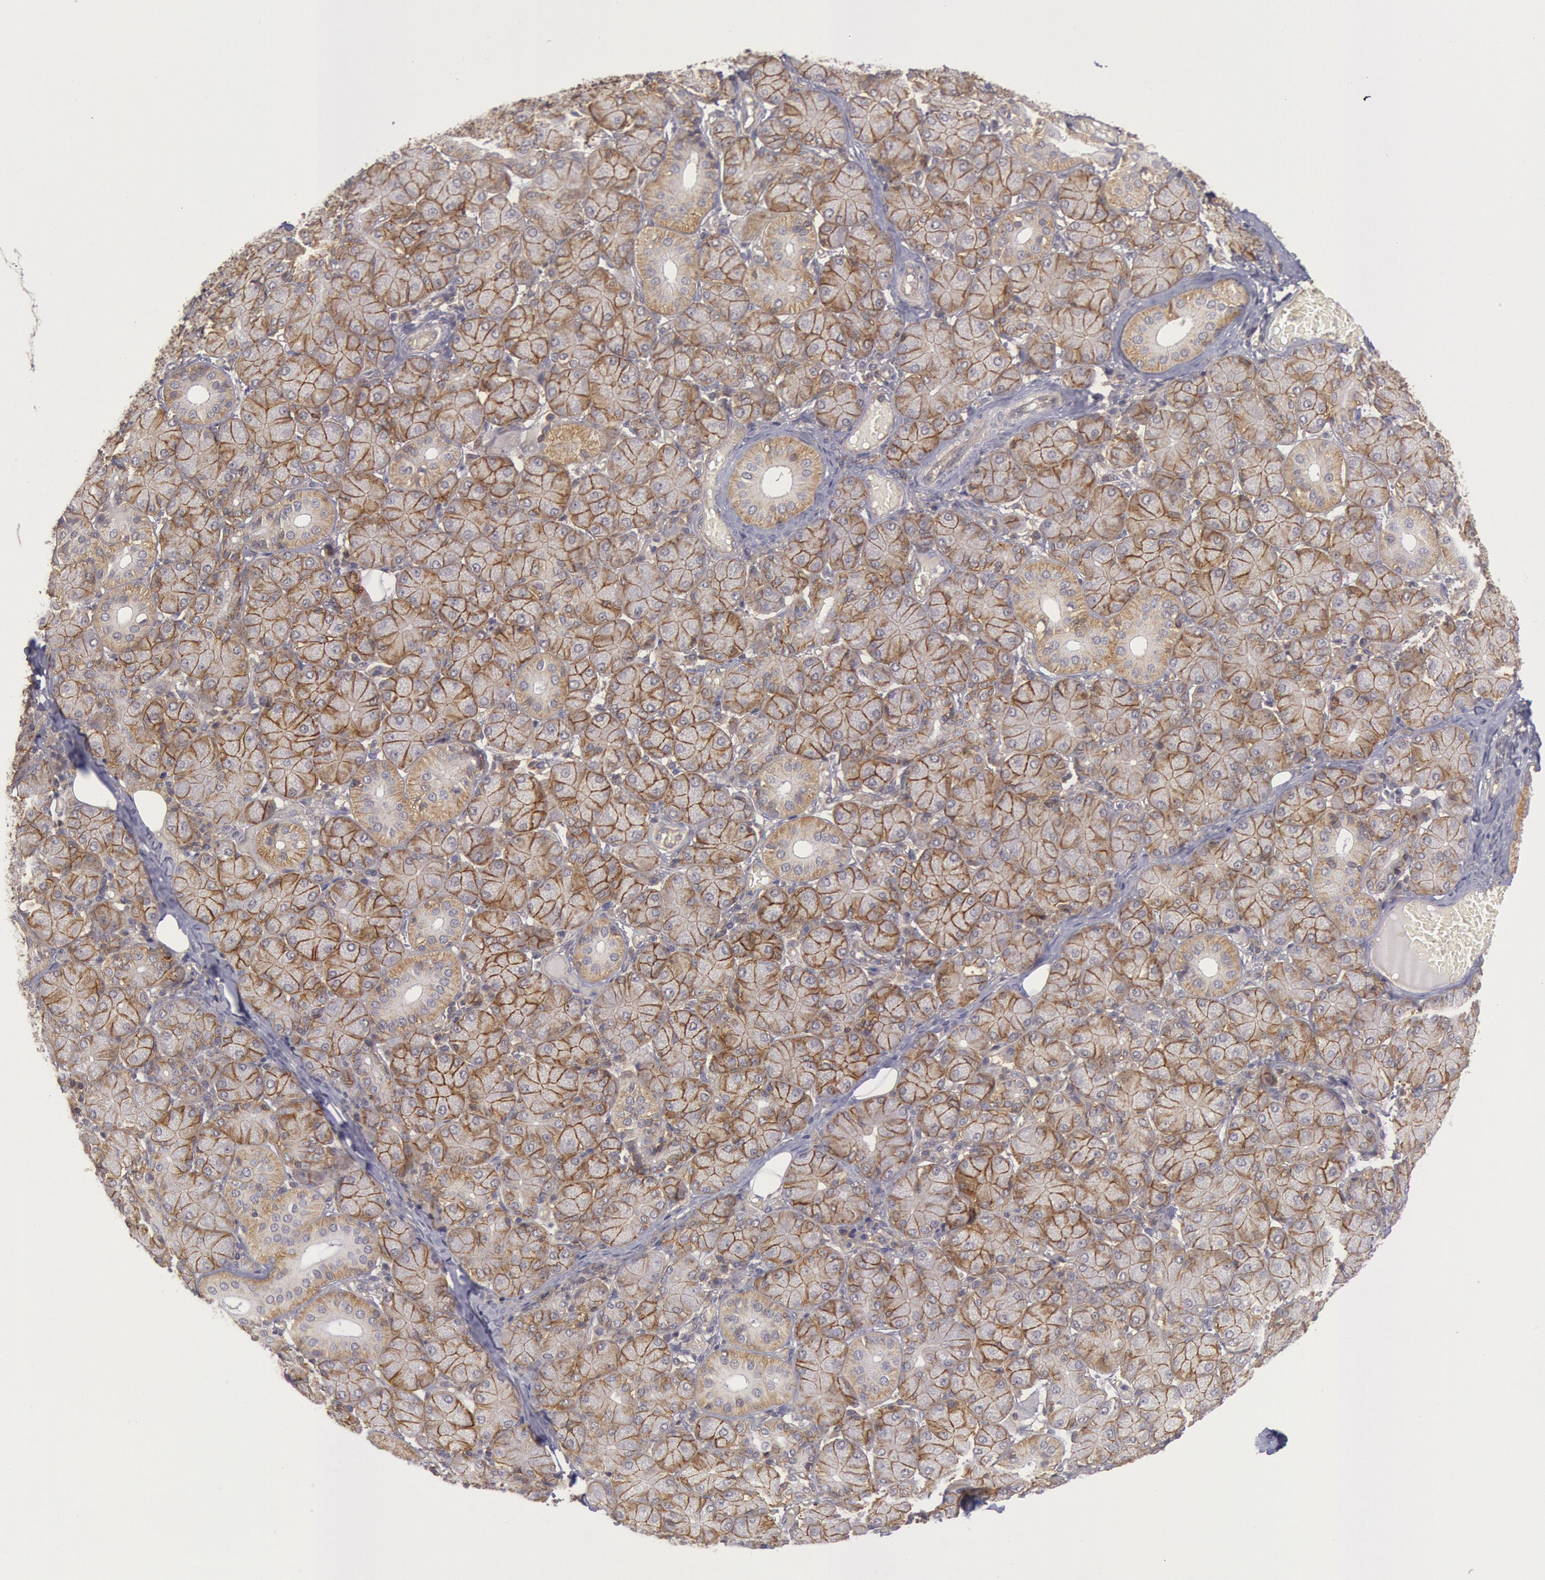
{"staining": {"intensity": "moderate", "quantity": ">75%", "location": "cytoplasmic/membranous"}, "tissue": "salivary gland", "cell_type": "Glandular cells", "image_type": "normal", "snomed": [{"axis": "morphology", "description": "Normal tissue, NOS"}, {"axis": "topography", "description": "Salivary gland"}], "caption": "Immunohistochemistry (IHC) of normal salivary gland reveals medium levels of moderate cytoplasmic/membranous positivity in approximately >75% of glandular cells. The staining is performed using DAB (3,3'-diaminobenzidine) brown chromogen to label protein expression. The nuclei are counter-stained blue using hematoxylin.", "gene": "STX4", "patient": {"sex": "female", "age": 24}}